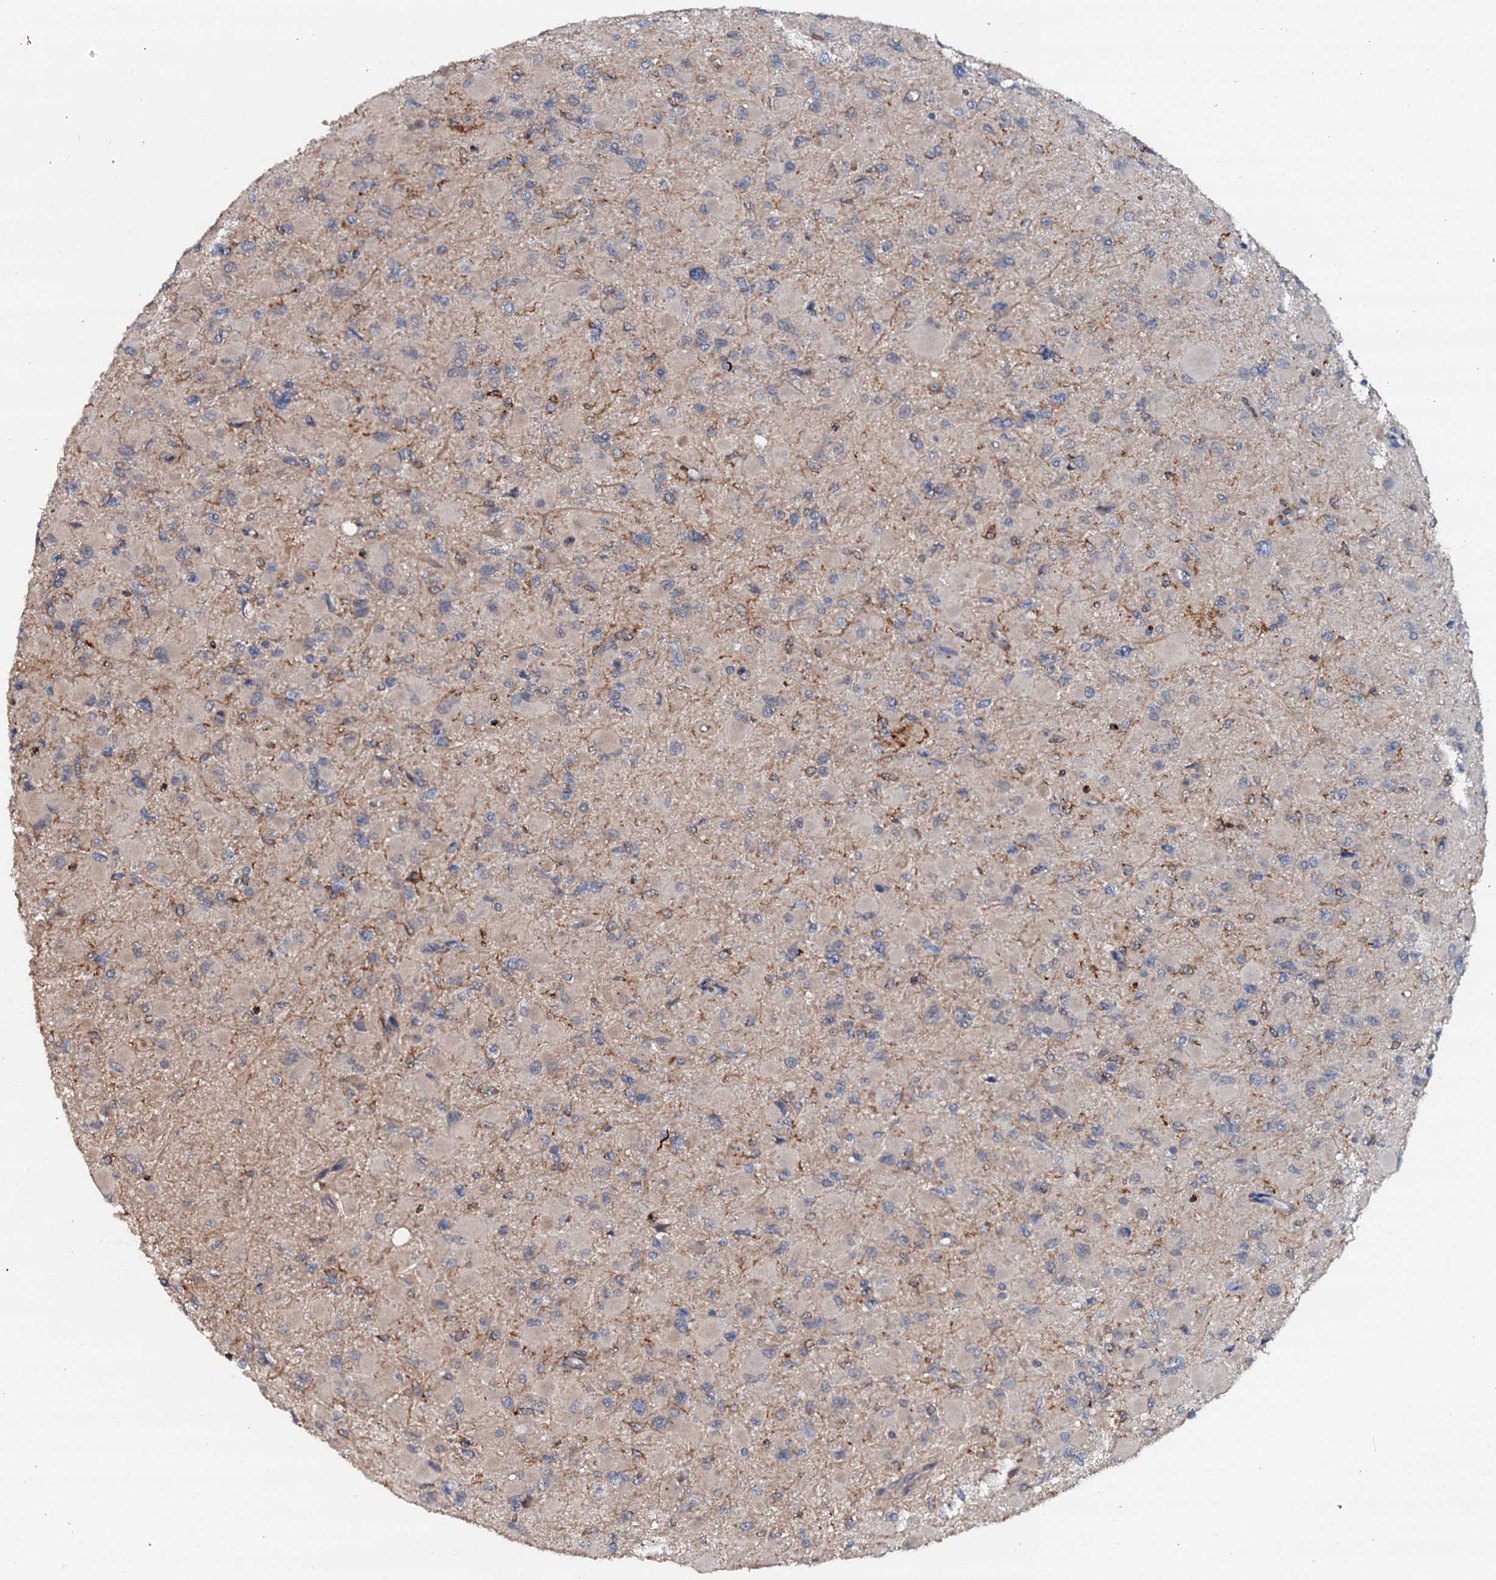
{"staining": {"intensity": "negative", "quantity": "none", "location": "none"}, "tissue": "glioma", "cell_type": "Tumor cells", "image_type": "cancer", "snomed": [{"axis": "morphology", "description": "Glioma, malignant, High grade"}, {"axis": "topography", "description": "Cerebral cortex"}], "caption": "Histopathology image shows no protein expression in tumor cells of malignant glioma (high-grade) tissue.", "gene": "VAMP8", "patient": {"sex": "female", "age": 36}}